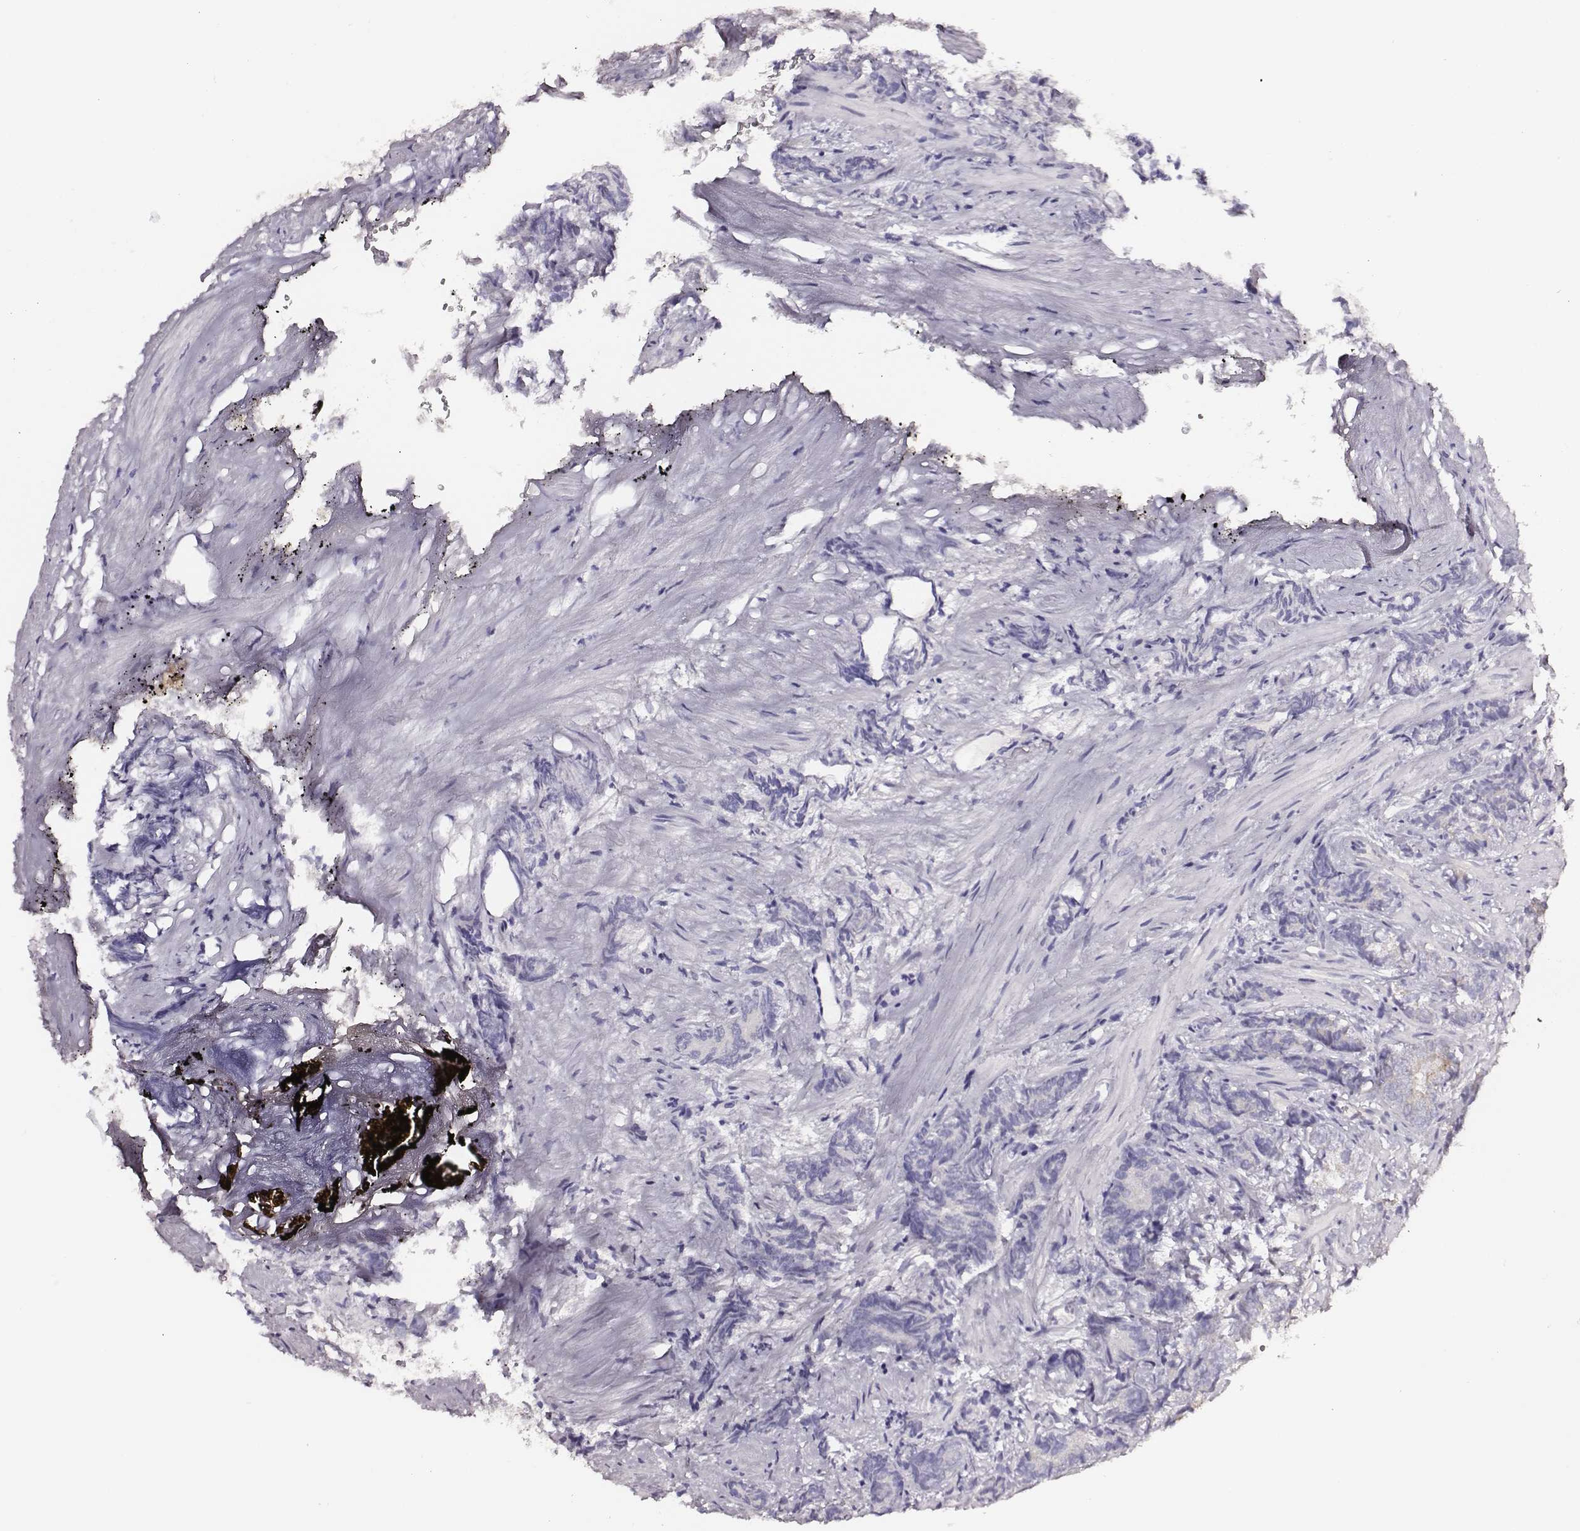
{"staining": {"intensity": "negative", "quantity": "none", "location": "none"}, "tissue": "prostate cancer", "cell_type": "Tumor cells", "image_type": "cancer", "snomed": [{"axis": "morphology", "description": "Adenocarcinoma, High grade"}, {"axis": "topography", "description": "Prostate"}], "caption": "DAB (3,3'-diaminobenzidine) immunohistochemical staining of prostate cancer (adenocarcinoma (high-grade)) exhibits no significant expression in tumor cells. The staining is performed using DAB brown chromogen with nuclei counter-stained in using hematoxylin.", "gene": "AADAT", "patient": {"sex": "male", "age": 84}}